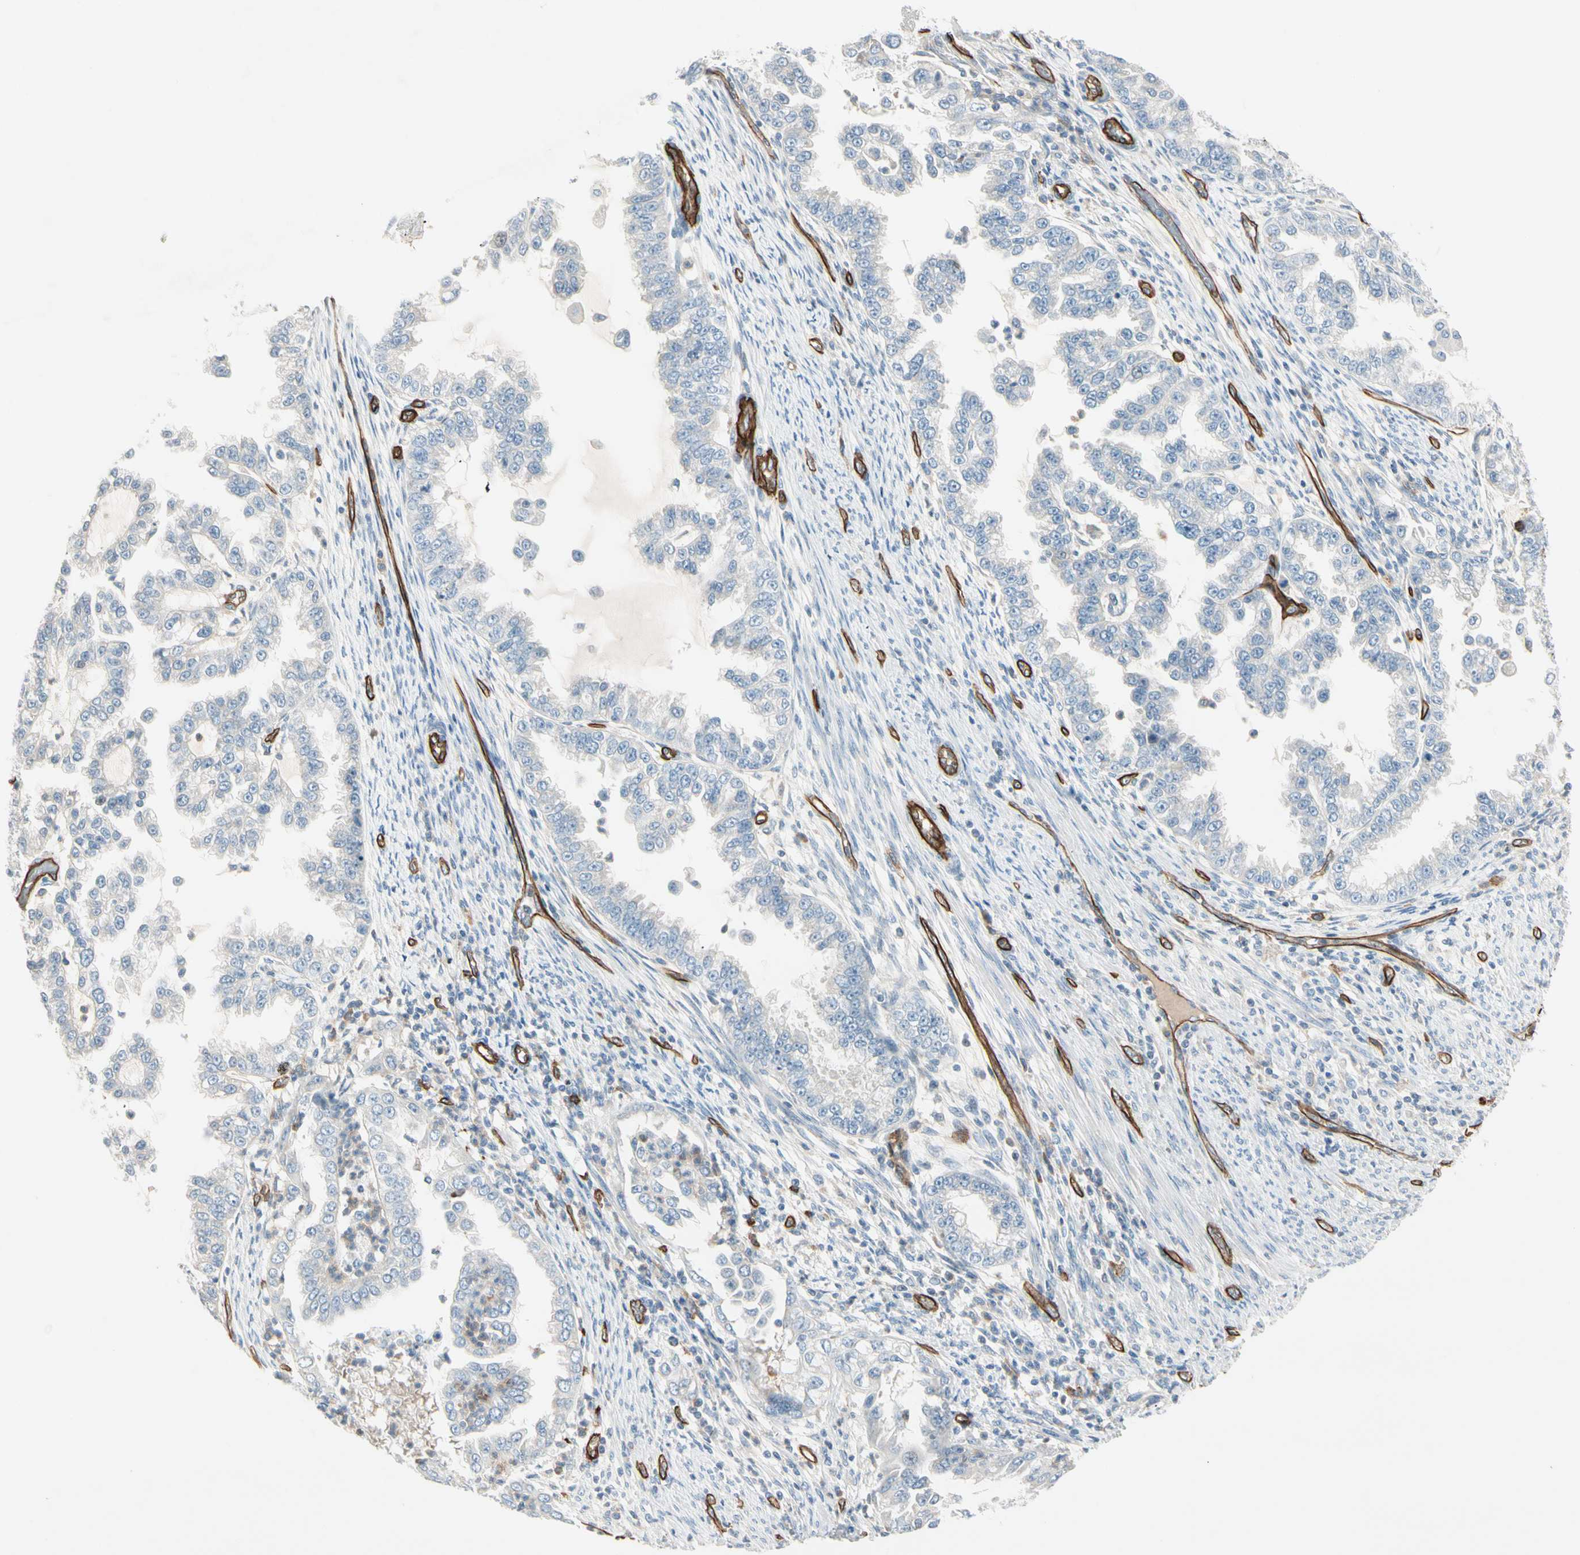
{"staining": {"intensity": "negative", "quantity": "none", "location": "none"}, "tissue": "endometrial cancer", "cell_type": "Tumor cells", "image_type": "cancer", "snomed": [{"axis": "morphology", "description": "Adenocarcinoma, NOS"}, {"axis": "topography", "description": "Endometrium"}], "caption": "This image is of endometrial cancer stained with immunohistochemistry to label a protein in brown with the nuclei are counter-stained blue. There is no positivity in tumor cells.", "gene": "CD93", "patient": {"sex": "female", "age": 85}}